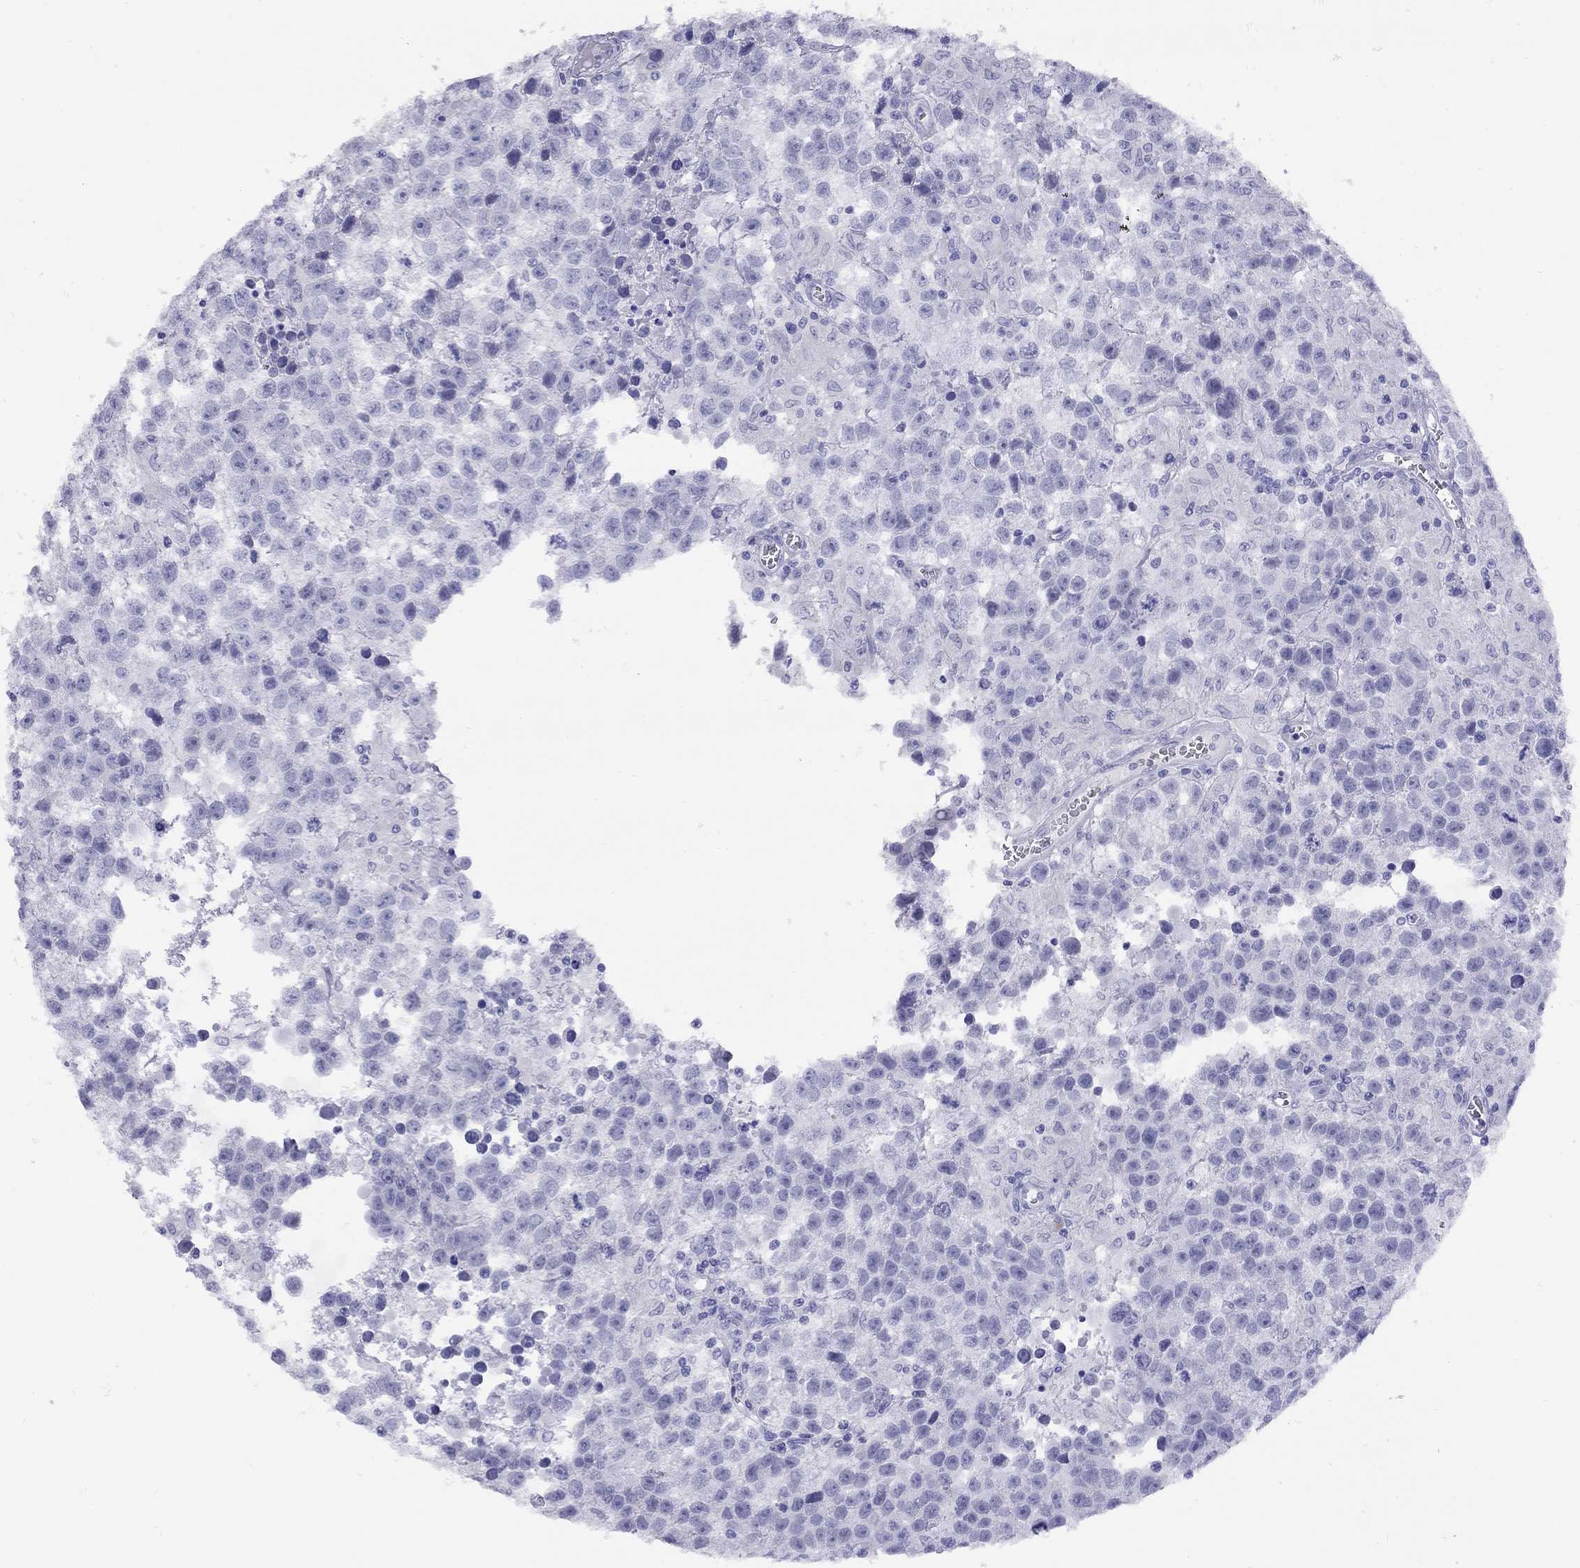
{"staining": {"intensity": "negative", "quantity": "none", "location": "none"}, "tissue": "testis cancer", "cell_type": "Tumor cells", "image_type": "cancer", "snomed": [{"axis": "morphology", "description": "Seminoma, NOS"}, {"axis": "topography", "description": "Testis"}], "caption": "A micrograph of testis seminoma stained for a protein exhibits no brown staining in tumor cells. (Brightfield microscopy of DAB (3,3'-diaminobenzidine) immunohistochemistry at high magnification).", "gene": "GRIA2", "patient": {"sex": "male", "age": 43}}